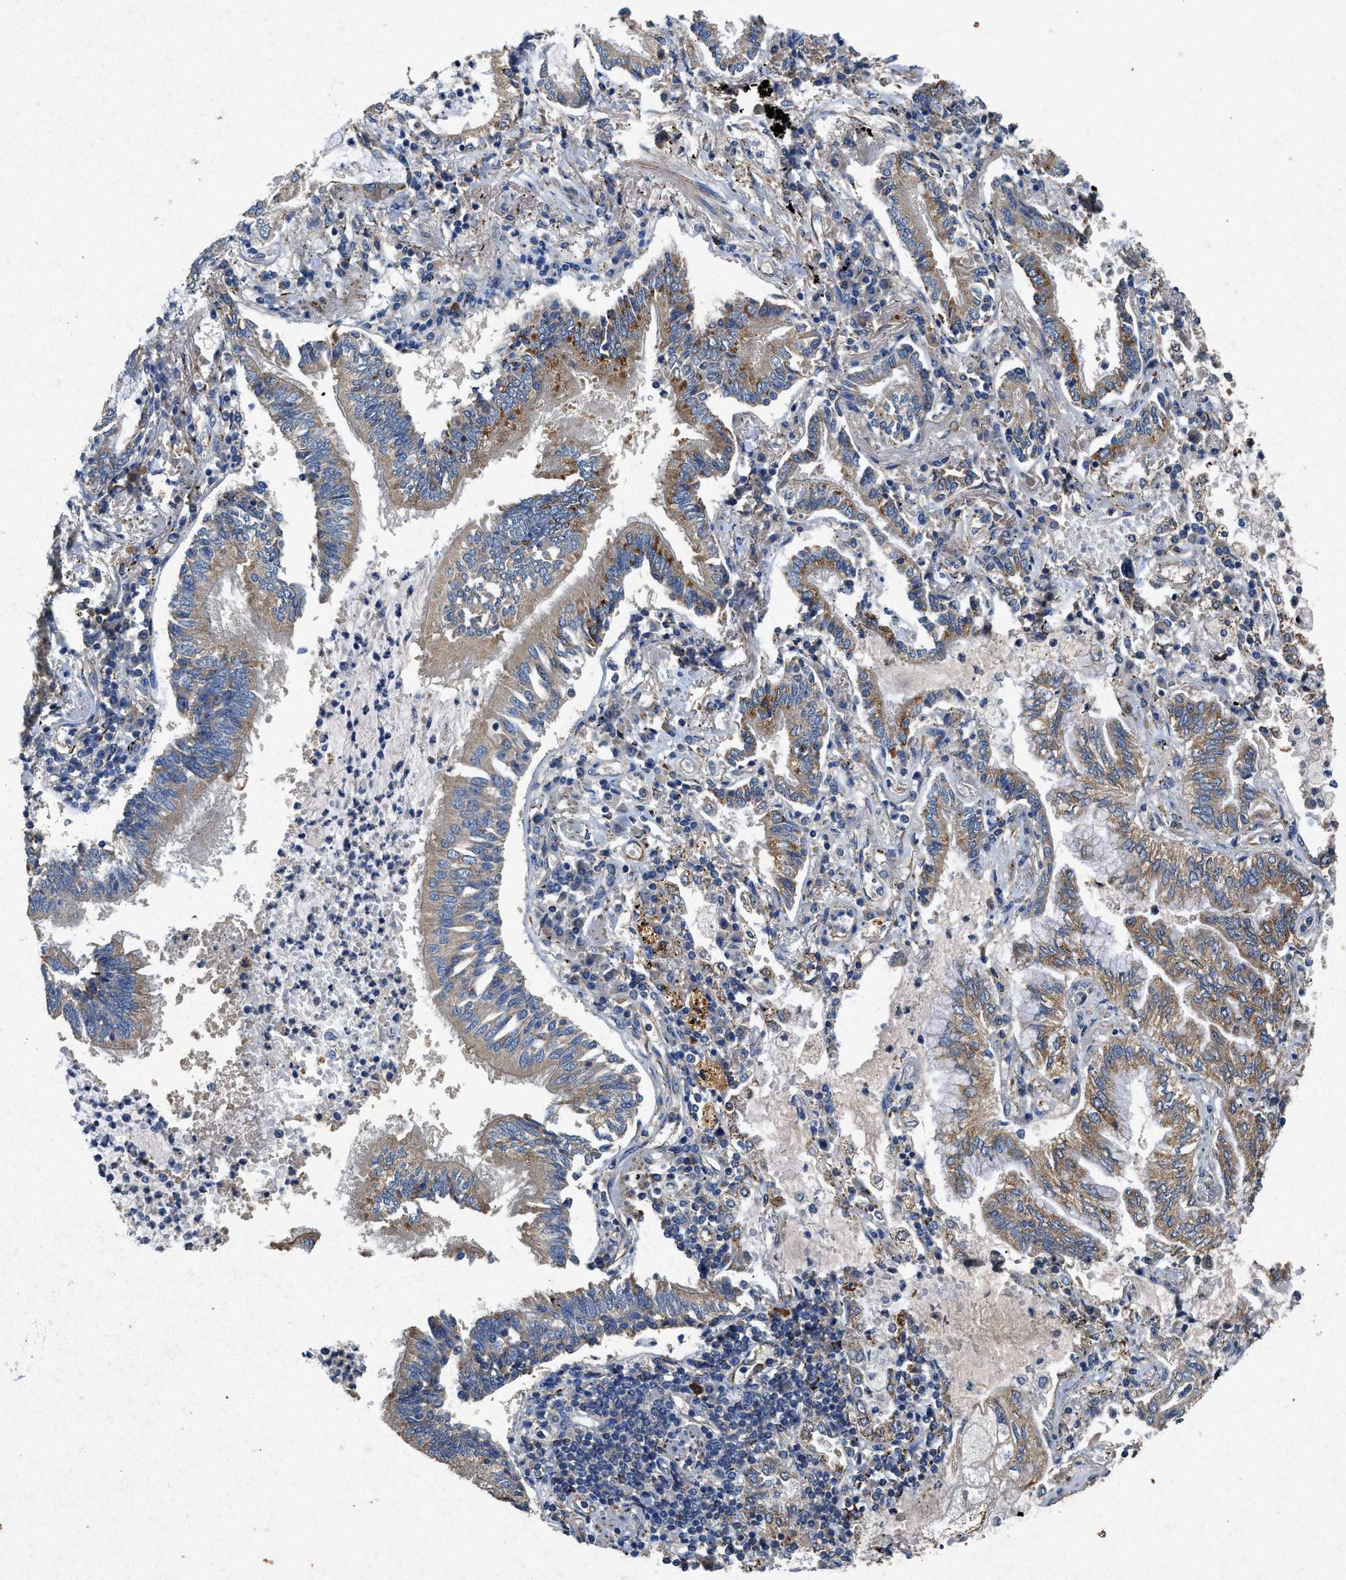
{"staining": {"intensity": "moderate", "quantity": ">75%", "location": "cytoplasmic/membranous"}, "tissue": "lung cancer", "cell_type": "Tumor cells", "image_type": "cancer", "snomed": [{"axis": "morphology", "description": "Normal tissue, NOS"}, {"axis": "morphology", "description": "Adenocarcinoma, NOS"}, {"axis": "topography", "description": "Bronchus"}, {"axis": "topography", "description": "Lung"}], "caption": "Lung cancer (adenocarcinoma) was stained to show a protein in brown. There is medium levels of moderate cytoplasmic/membranous staining in approximately >75% of tumor cells.", "gene": "CDK15", "patient": {"sex": "female", "age": 70}}